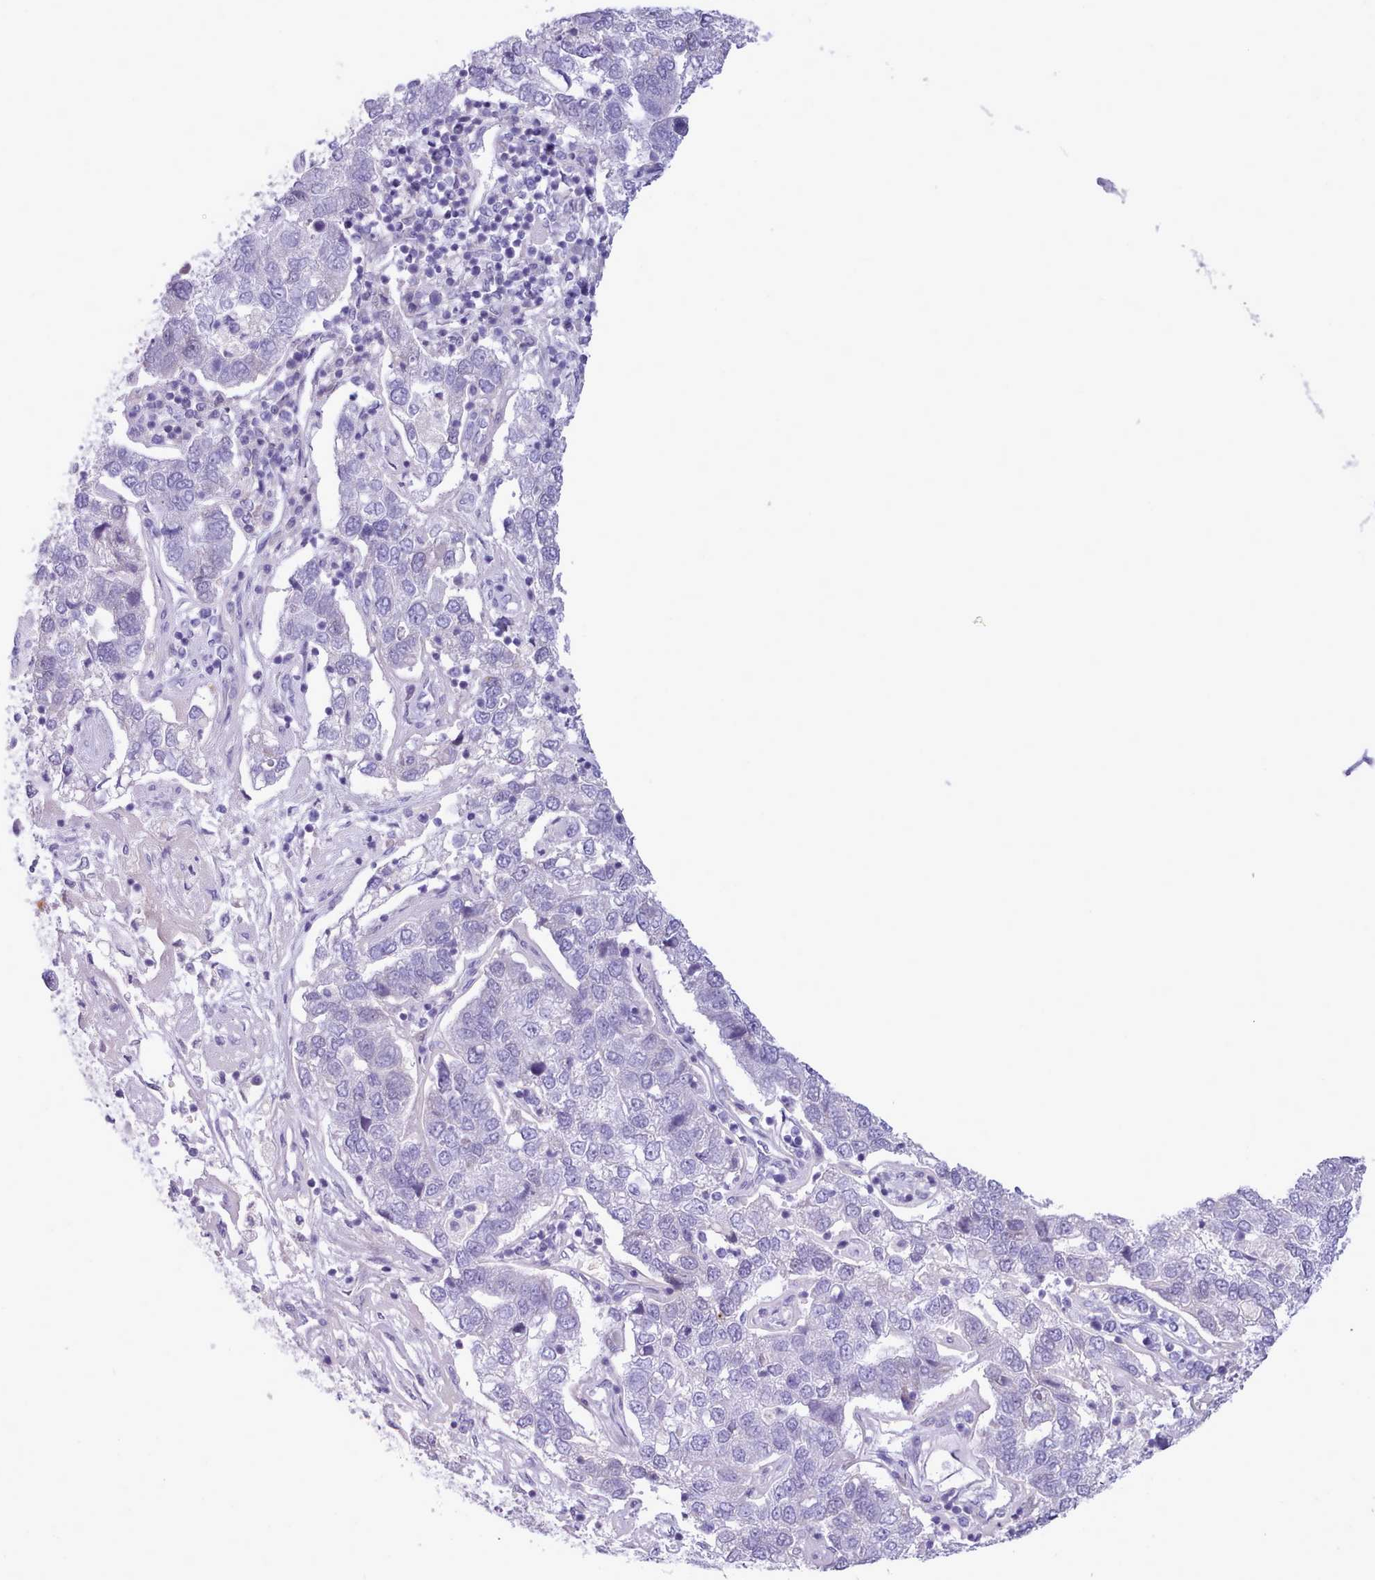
{"staining": {"intensity": "negative", "quantity": "none", "location": "none"}, "tissue": "pancreatic cancer", "cell_type": "Tumor cells", "image_type": "cancer", "snomed": [{"axis": "morphology", "description": "Adenocarcinoma, NOS"}, {"axis": "topography", "description": "Pancreas"}], "caption": "The micrograph demonstrates no significant staining in tumor cells of pancreatic cancer (adenocarcinoma).", "gene": "CYP2A13", "patient": {"sex": "female", "age": 61}}